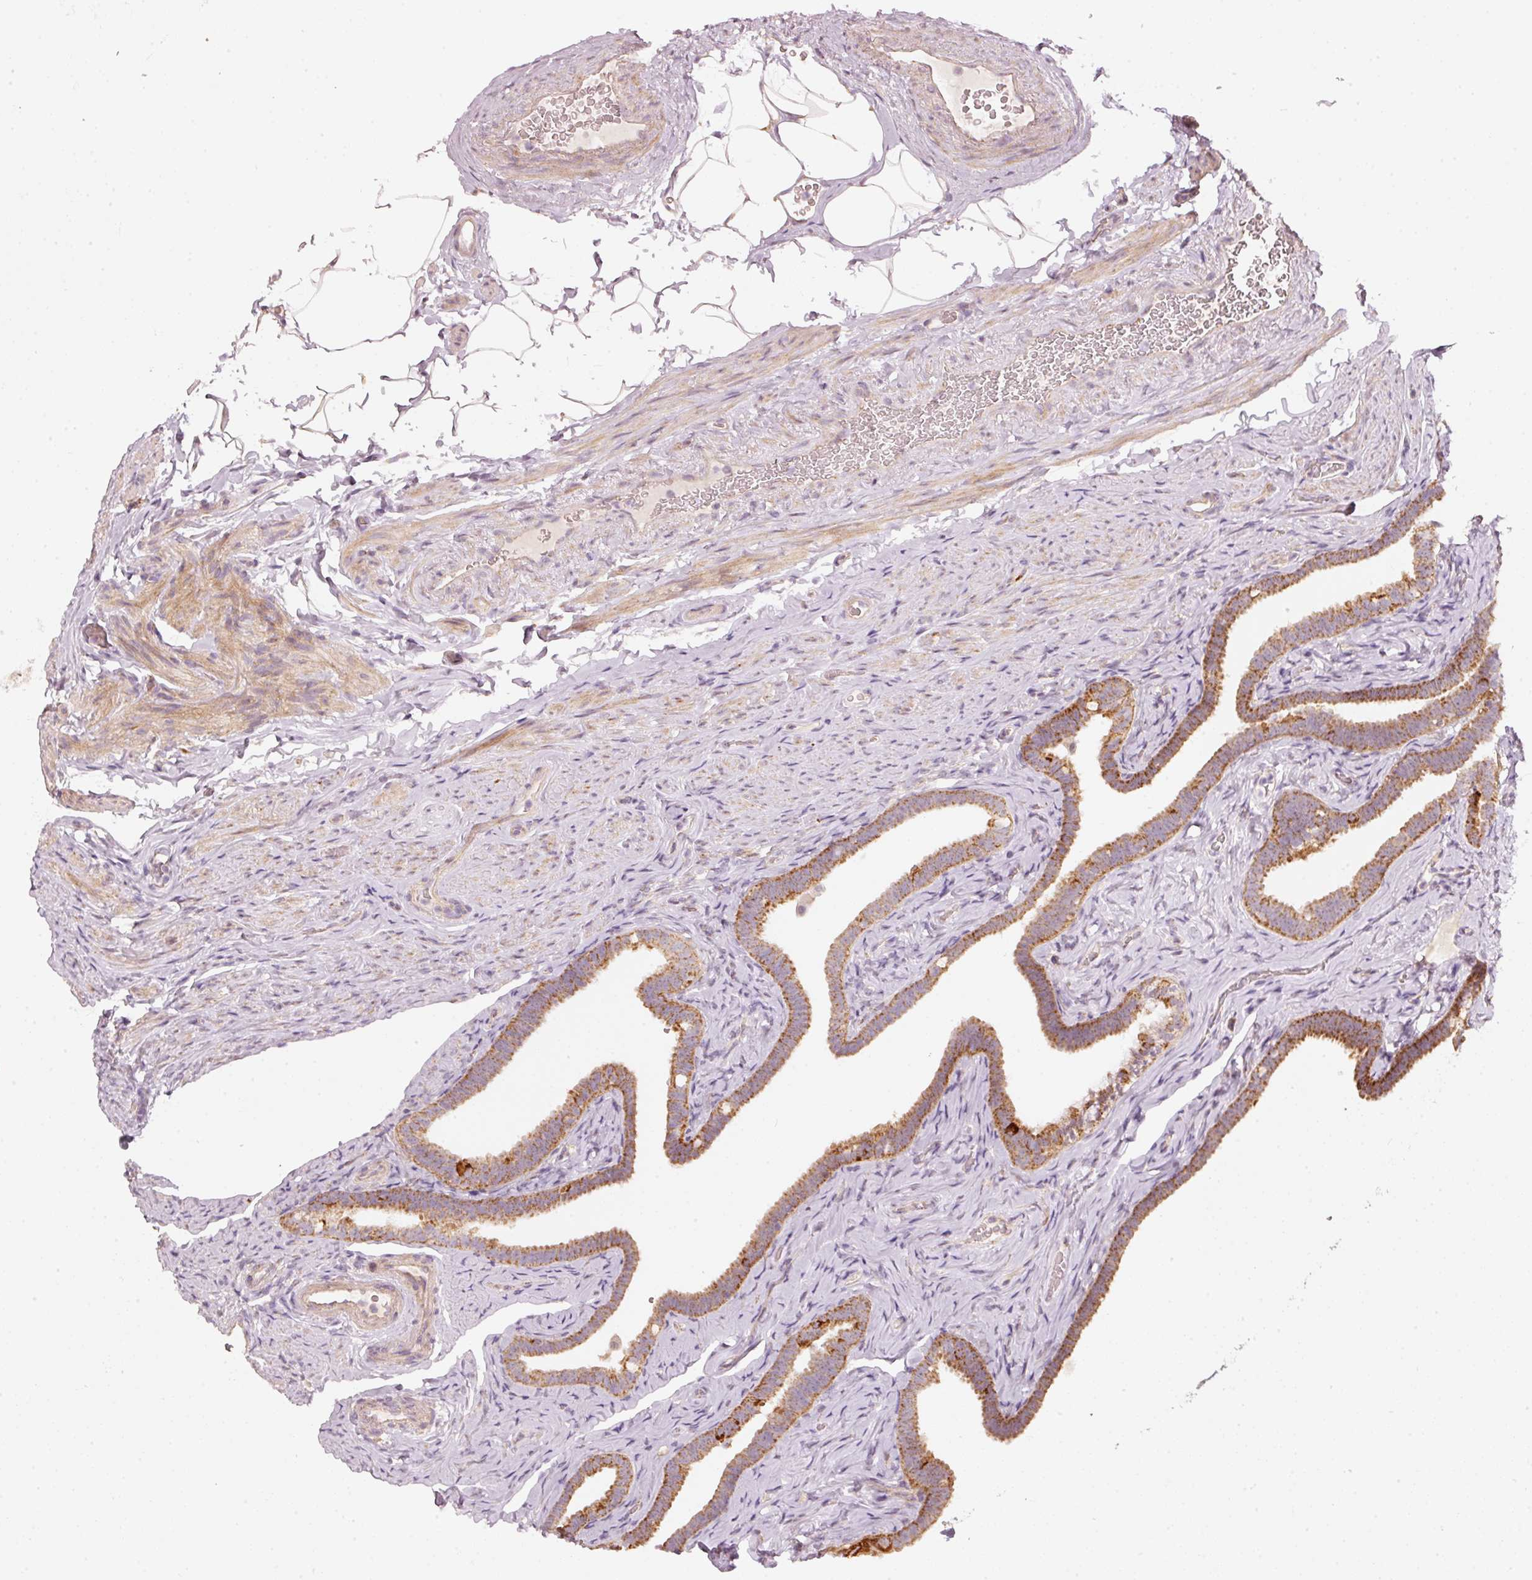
{"staining": {"intensity": "strong", "quantity": "25%-75%", "location": "cytoplasmic/membranous"}, "tissue": "fallopian tube", "cell_type": "Glandular cells", "image_type": "normal", "snomed": [{"axis": "morphology", "description": "Normal tissue, NOS"}, {"axis": "topography", "description": "Fallopian tube"}], "caption": "High-power microscopy captured an immunohistochemistry (IHC) image of benign fallopian tube, revealing strong cytoplasmic/membranous staining in approximately 25%-75% of glandular cells. (brown staining indicates protein expression, while blue staining denotes nuclei).", "gene": "ARHGAP22", "patient": {"sex": "female", "age": 69}}